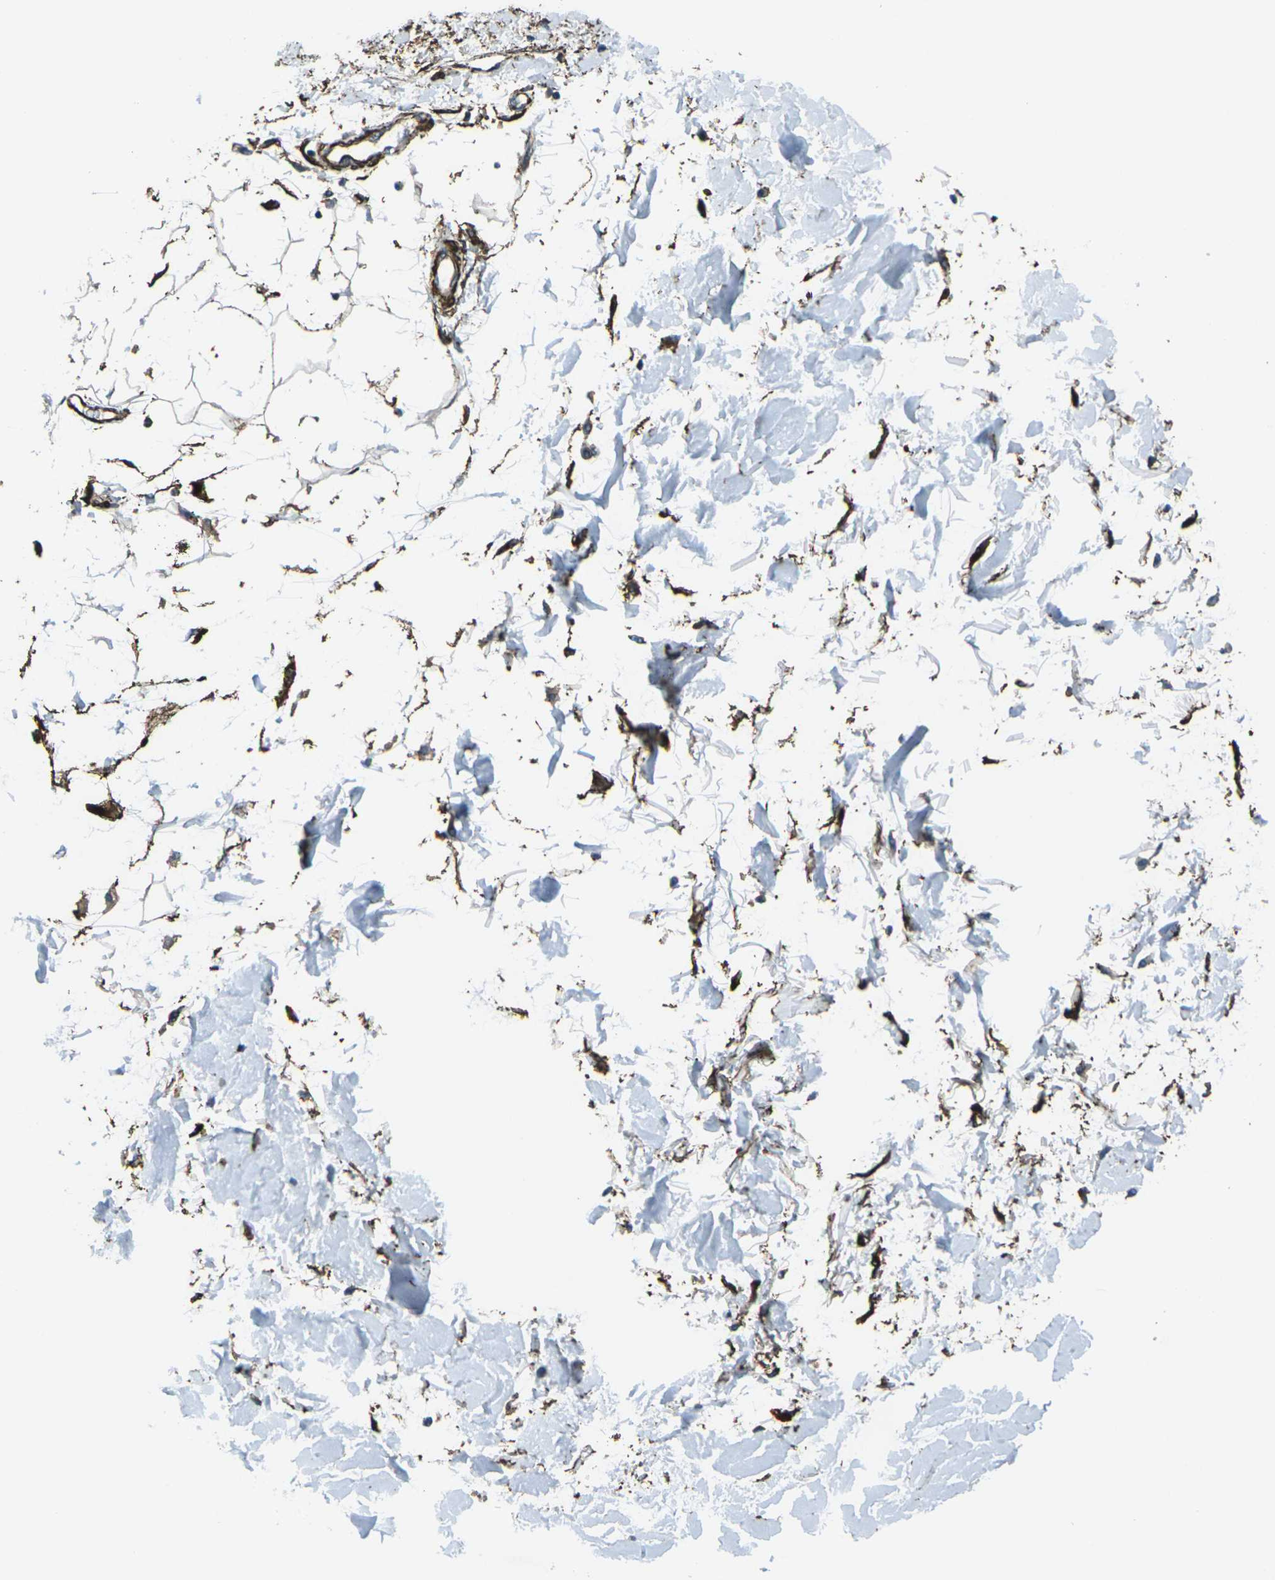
{"staining": {"intensity": "negative", "quantity": "none", "location": "none"}, "tissue": "adipose tissue", "cell_type": "Adipocytes", "image_type": "normal", "snomed": [{"axis": "morphology", "description": "Squamous cell carcinoma, NOS"}, {"axis": "topography", "description": "Skin"}], "caption": "Human adipose tissue stained for a protein using immunohistochemistry demonstrates no staining in adipocytes.", "gene": "GRAMD1C", "patient": {"sex": "male", "age": 83}}